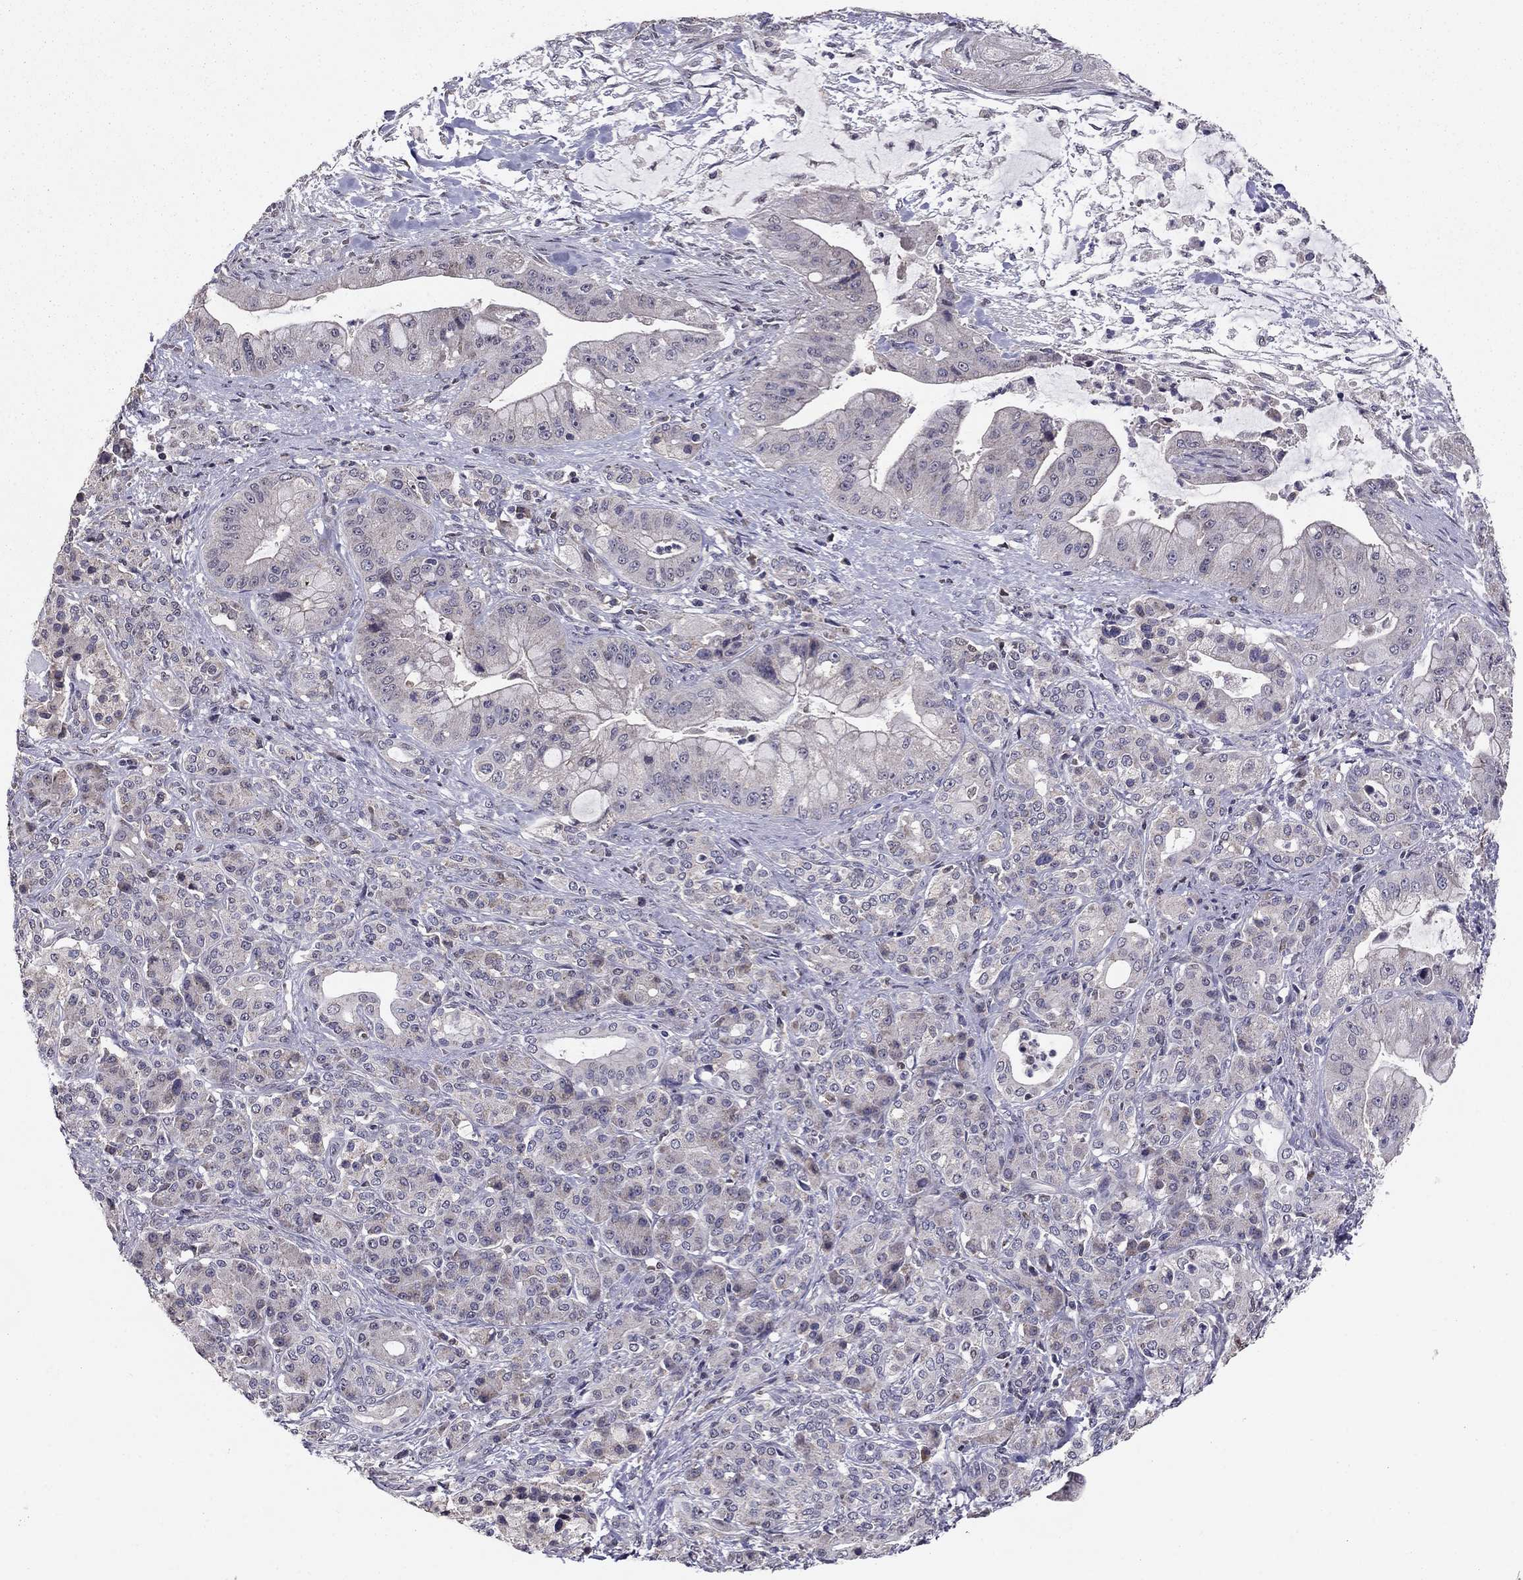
{"staining": {"intensity": "negative", "quantity": "none", "location": "none"}, "tissue": "pancreatic cancer", "cell_type": "Tumor cells", "image_type": "cancer", "snomed": [{"axis": "morphology", "description": "Normal tissue, NOS"}, {"axis": "morphology", "description": "Inflammation, NOS"}, {"axis": "morphology", "description": "Adenocarcinoma, NOS"}, {"axis": "topography", "description": "Pancreas"}], "caption": "Photomicrograph shows no significant protein positivity in tumor cells of adenocarcinoma (pancreatic). (DAB (3,3'-diaminobenzidine) immunohistochemistry with hematoxylin counter stain).", "gene": "HCN1", "patient": {"sex": "male", "age": 57}}